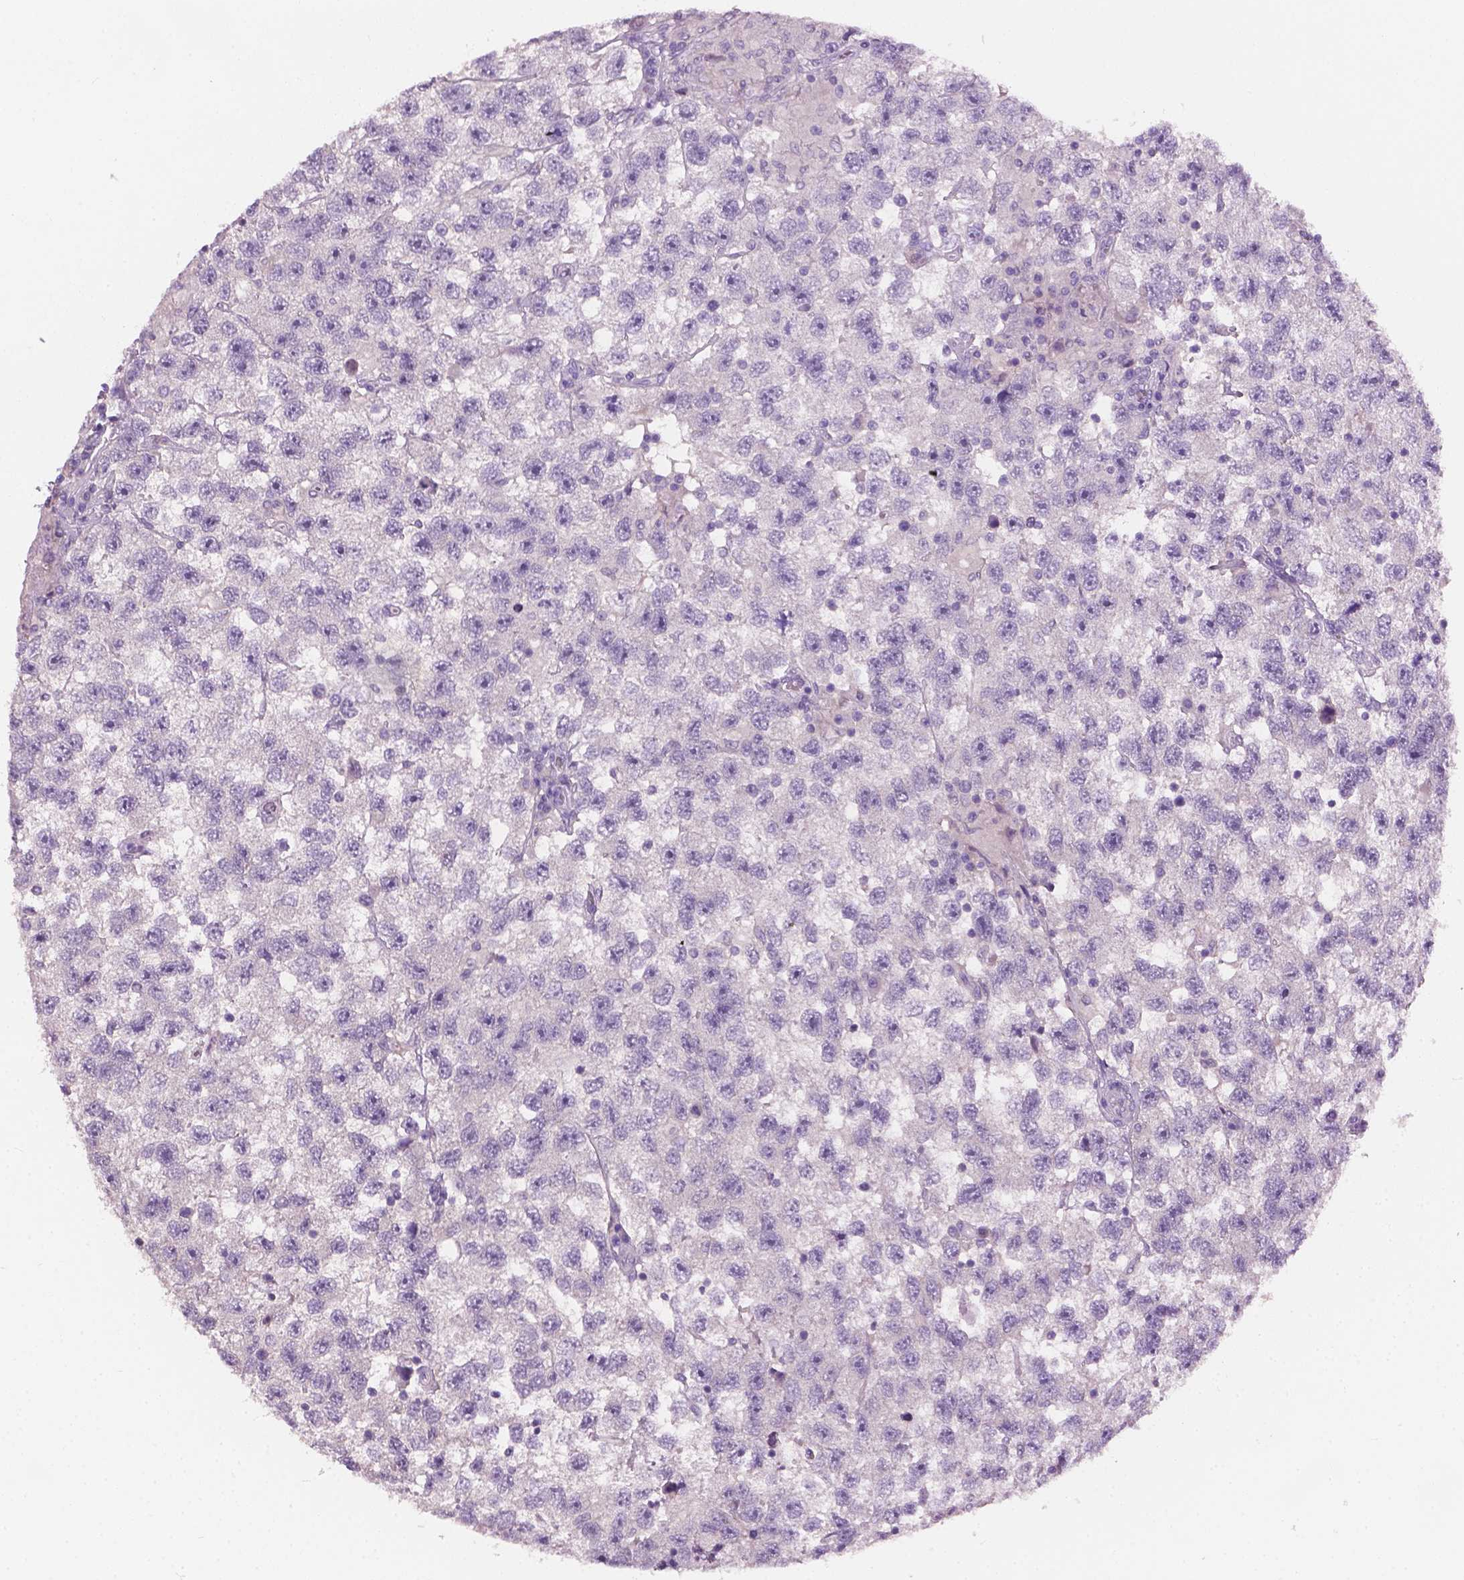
{"staining": {"intensity": "negative", "quantity": "none", "location": "none"}, "tissue": "testis cancer", "cell_type": "Tumor cells", "image_type": "cancer", "snomed": [{"axis": "morphology", "description": "Seminoma, NOS"}, {"axis": "topography", "description": "Testis"}], "caption": "This is a photomicrograph of immunohistochemistry (IHC) staining of testis cancer (seminoma), which shows no staining in tumor cells.", "gene": "KRT17", "patient": {"sex": "male", "age": 26}}